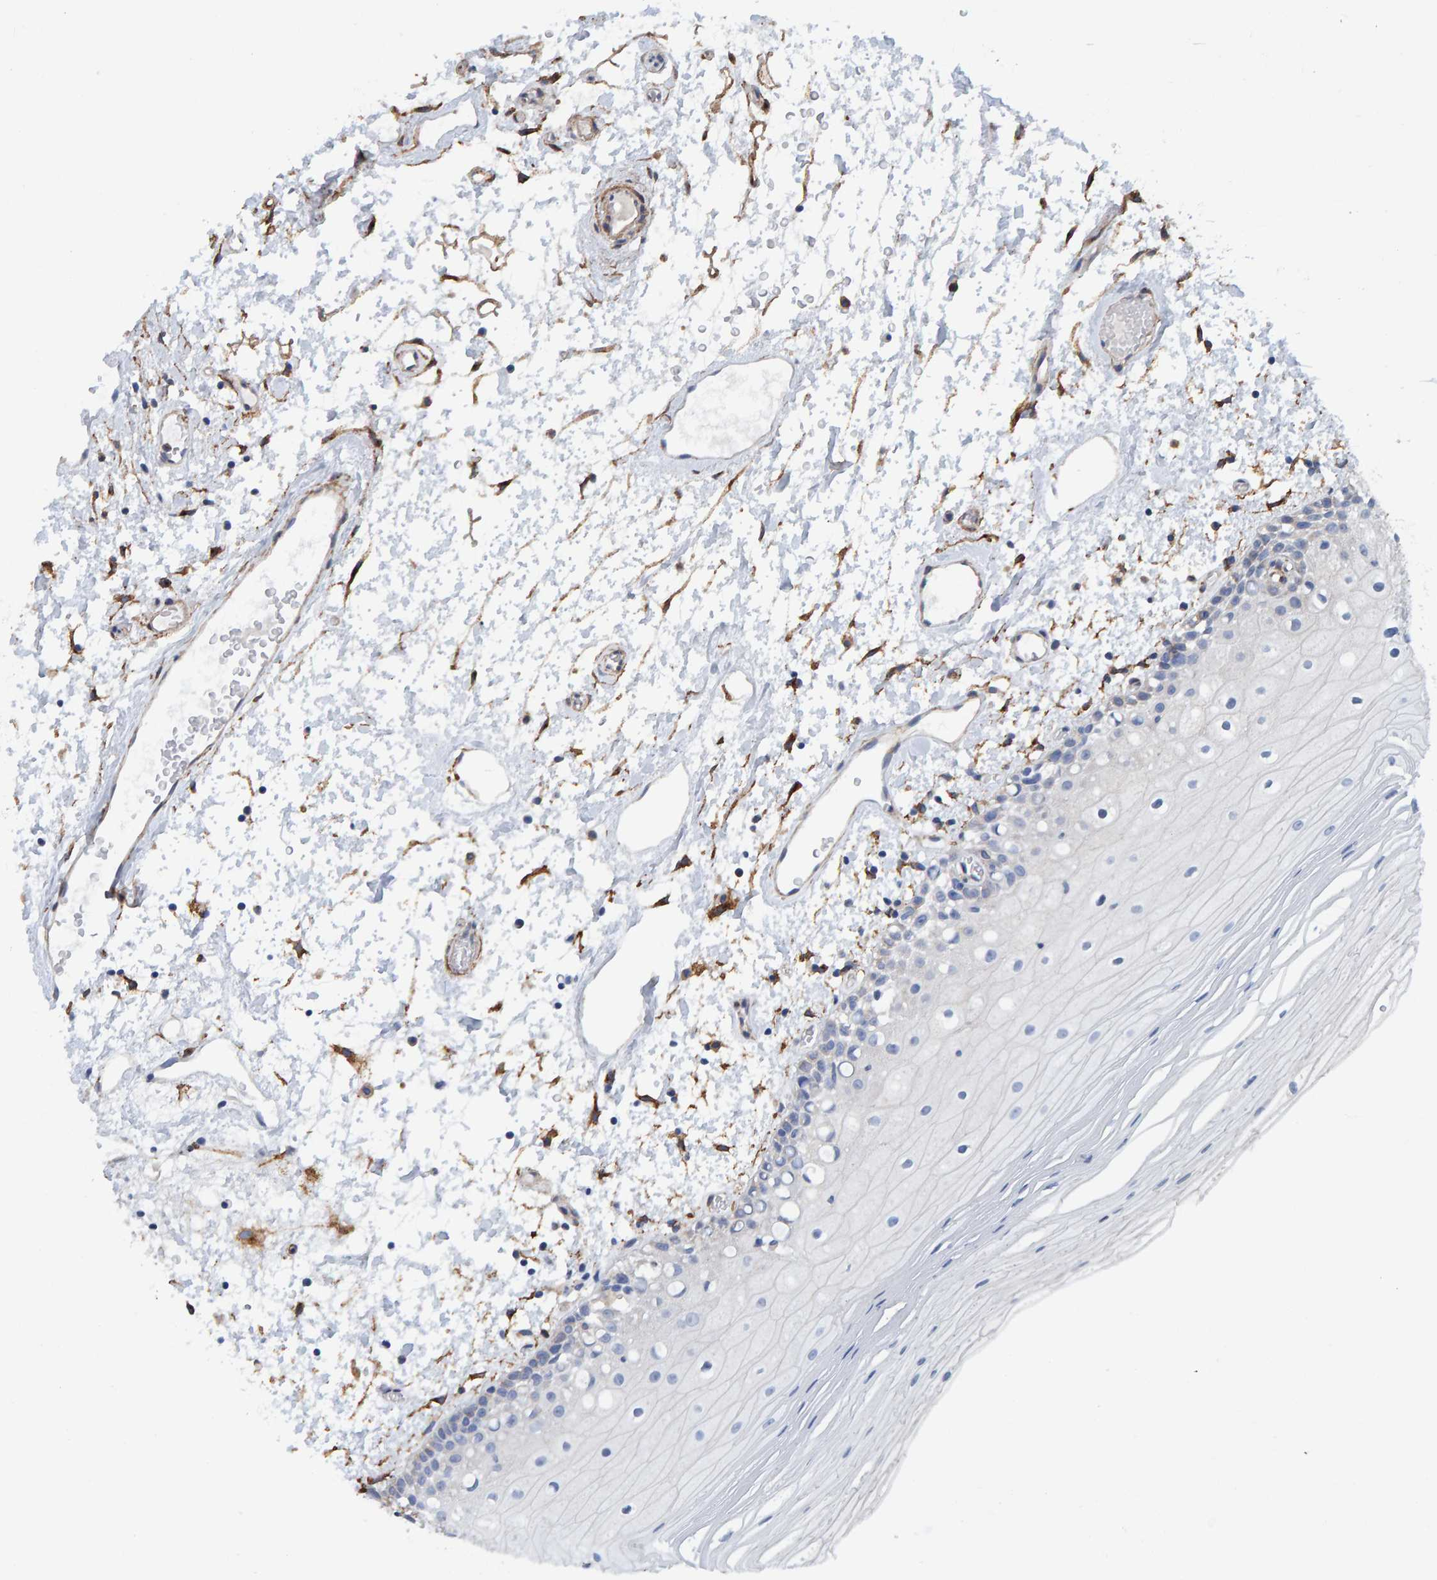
{"staining": {"intensity": "negative", "quantity": "none", "location": "none"}, "tissue": "oral mucosa", "cell_type": "Squamous epithelial cells", "image_type": "normal", "snomed": [{"axis": "morphology", "description": "Normal tissue, NOS"}, {"axis": "topography", "description": "Oral tissue"}], "caption": "Histopathology image shows no protein expression in squamous epithelial cells of benign oral mucosa. (Stains: DAB immunohistochemistry (IHC) with hematoxylin counter stain, Microscopy: brightfield microscopy at high magnification).", "gene": "LRP1", "patient": {"sex": "male", "age": 52}}